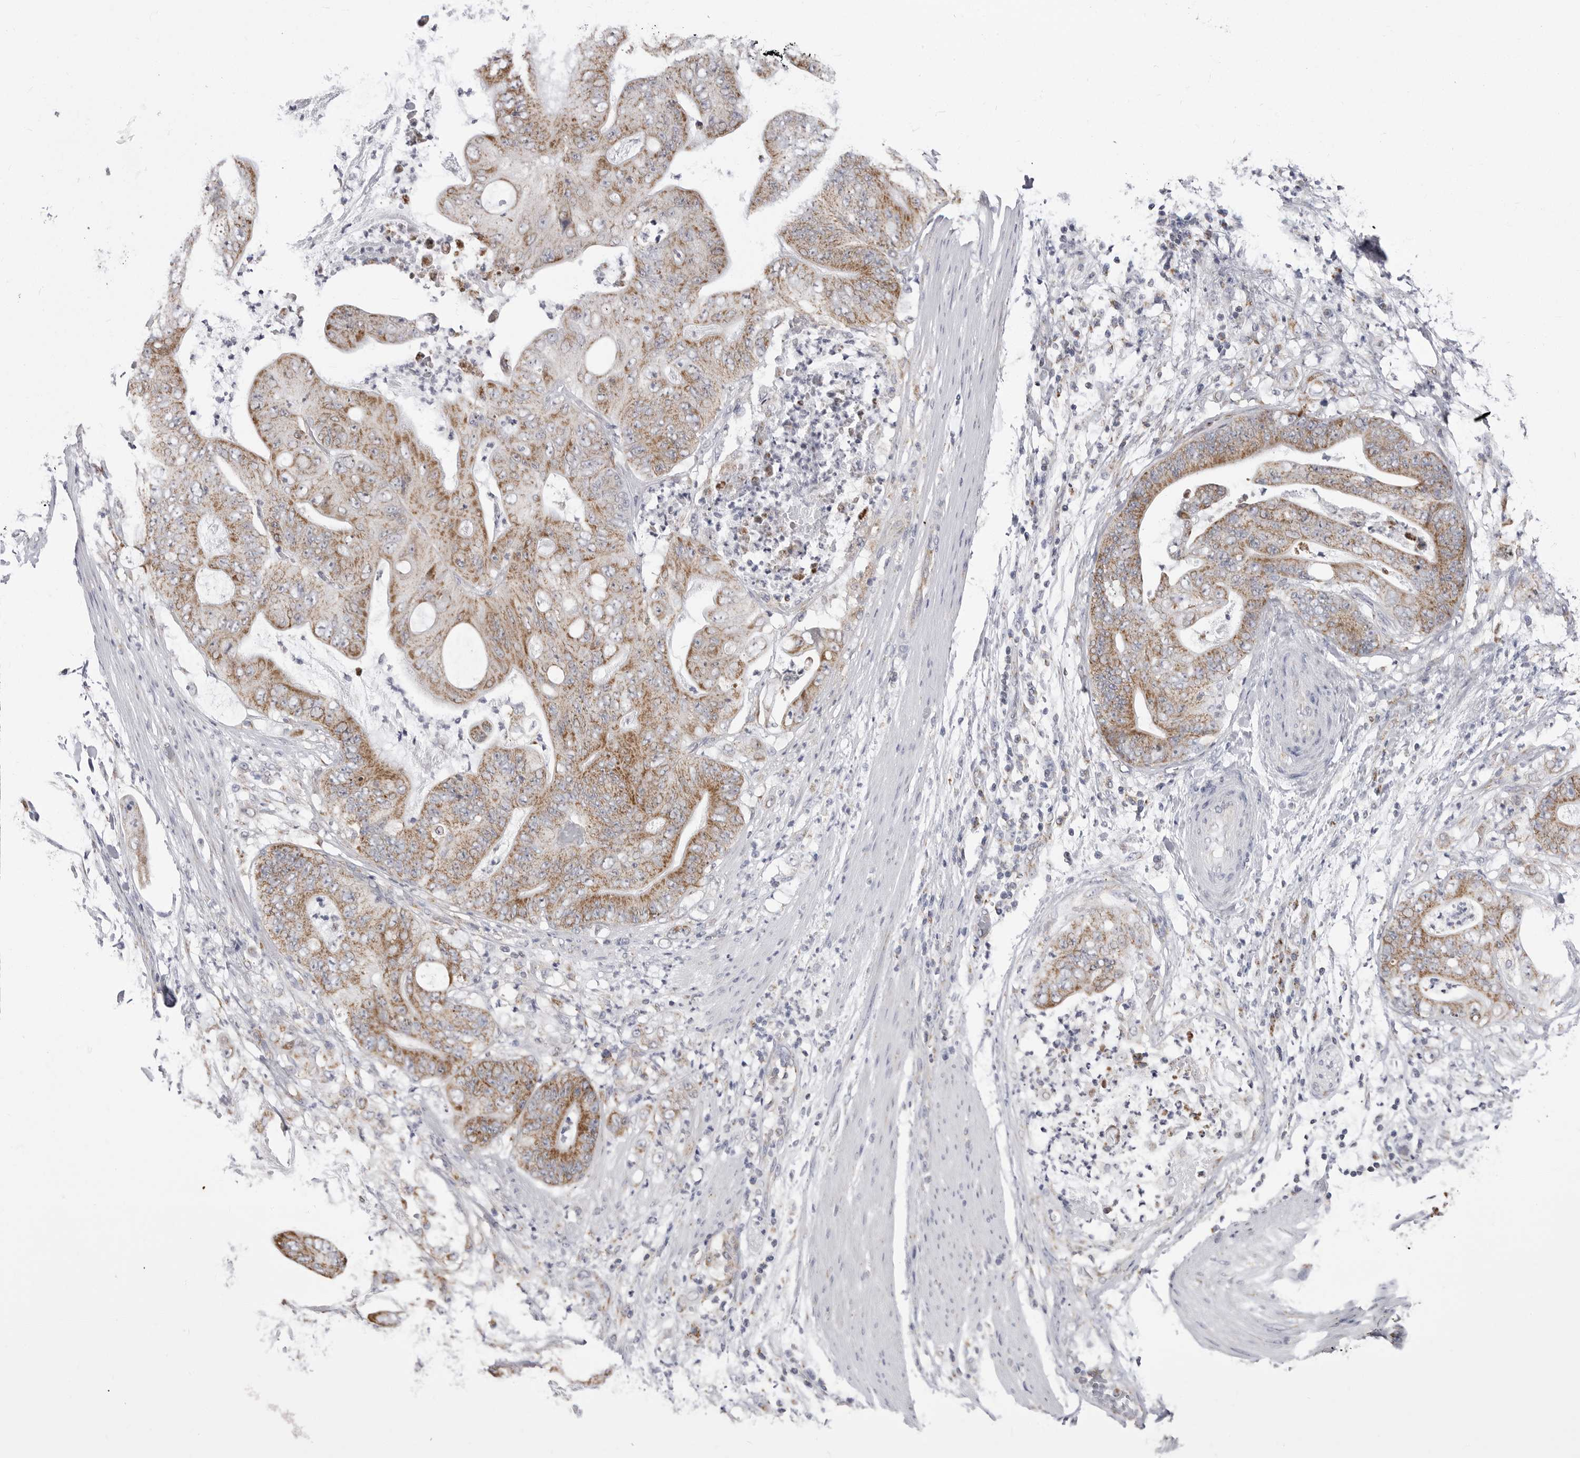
{"staining": {"intensity": "moderate", "quantity": ">75%", "location": "cytoplasmic/membranous"}, "tissue": "stomach cancer", "cell_type": "Tumor cells", "image_type": "cancer", "snomed": [{"axis": "morphology", "description": "Adenocarcinoma, NOS"}, {"axis": "topography", "description": "Stomach"}], "caption": "Adenocarcinoma (stomach) was stained to show a protein in brown. There is medium levels of moderate cytoplasmic/membranous expression in approximately >75% of tumor cells. Nuclei are stained in blue.", "gene": "FH", "patient": {"sex": "female", "age": 73}}